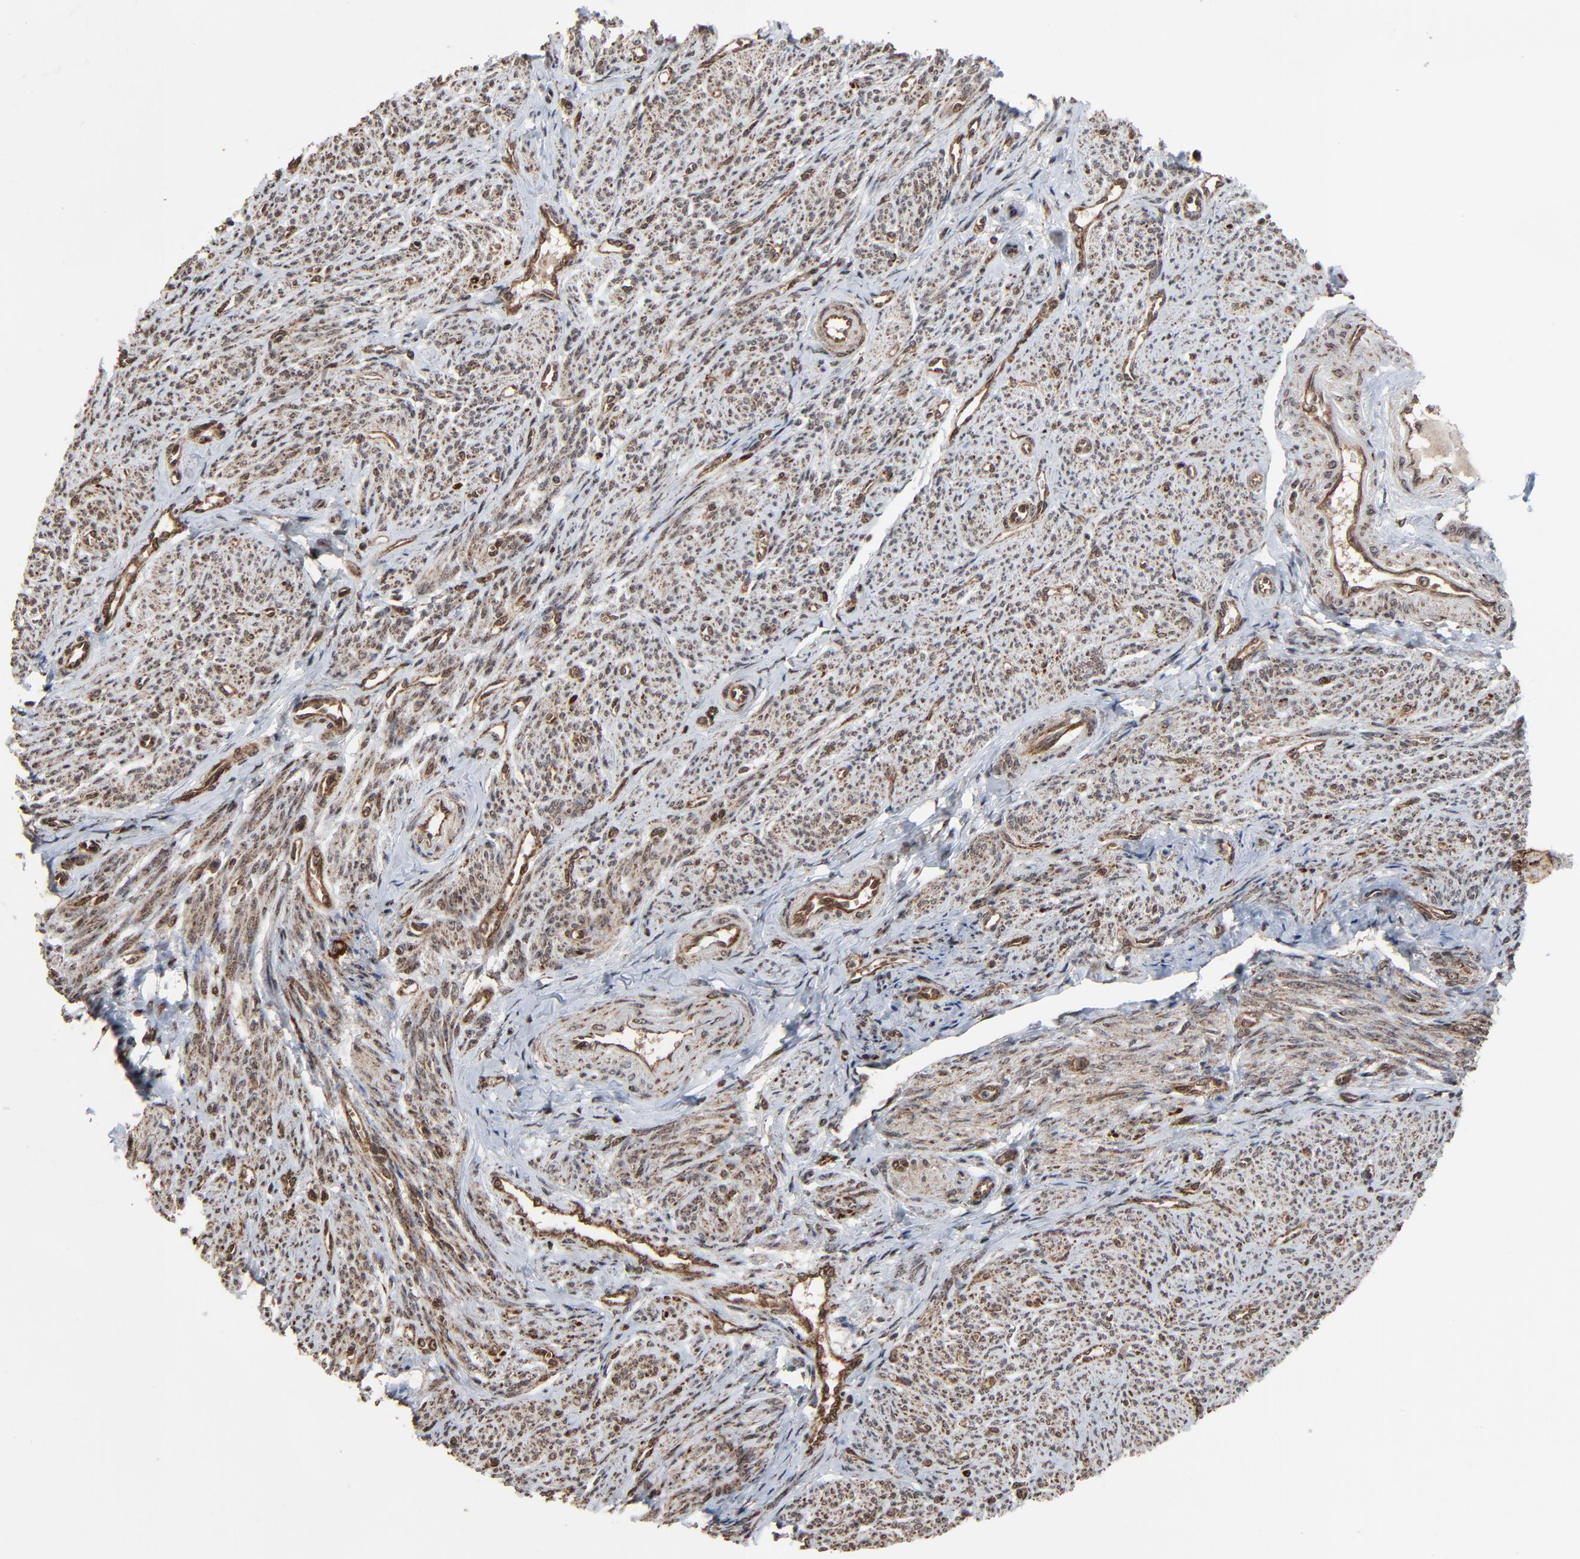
{"staining": {"intensity": "moderate", "quantity": ">75%", "location": "cytoplasmic/membranous,nuclear"}, "tissue": "smooth muscle", "cell_type": "Smooth muscle cells", "image_type": "normal", "snomed": [{"axis": "morphology", "description": "Normal tissue, NOS"}, {"axis": "topography", "description": "Smooth muscle"}], "caption": "A micrograph of human smooth muscle stained for a protein displays moderate cytoplasmic/membranous,nuclear brown staining in smooth muscle cells.", "gene": "RHOJ", "patient": {"sex": "female", "age": 65}}